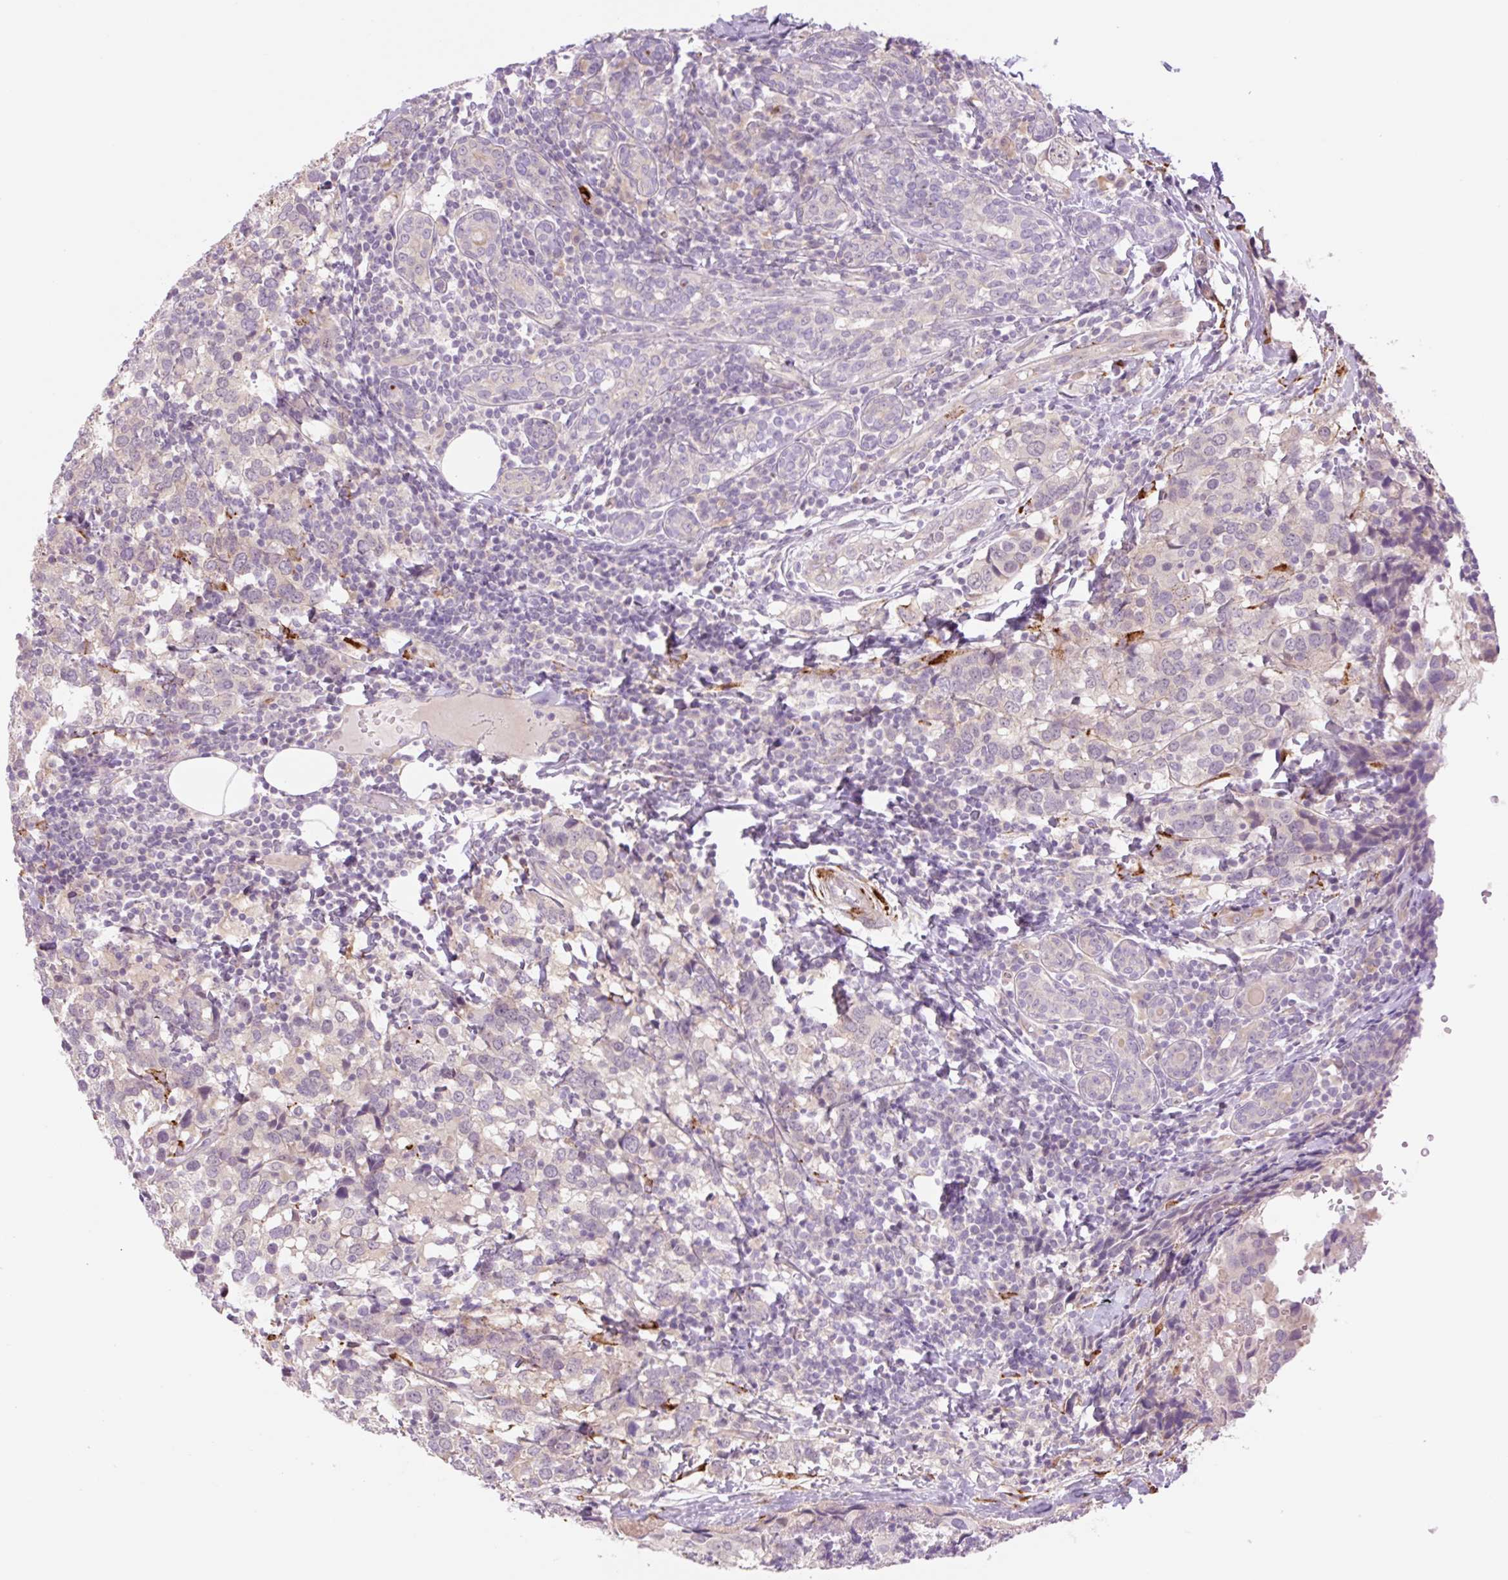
{"staining": {"intensity": "negative", "quantity": "none", "location": "none"}, "tissue": "breast cancer", "cell_type": "Tumor cells", "image_type": "cancer", "snomed": [{"axis": "morphology", "description": "Lobular carcinoma"}, {"axis": "topography", "description": "Breast"}], "caption": "Lobular carcinoma (breast) was stained to show a protein in brown. There is no significant staining in tumor cells.", "gene": "COL5A1", "patient": {"sex": "female", "age": 59}}